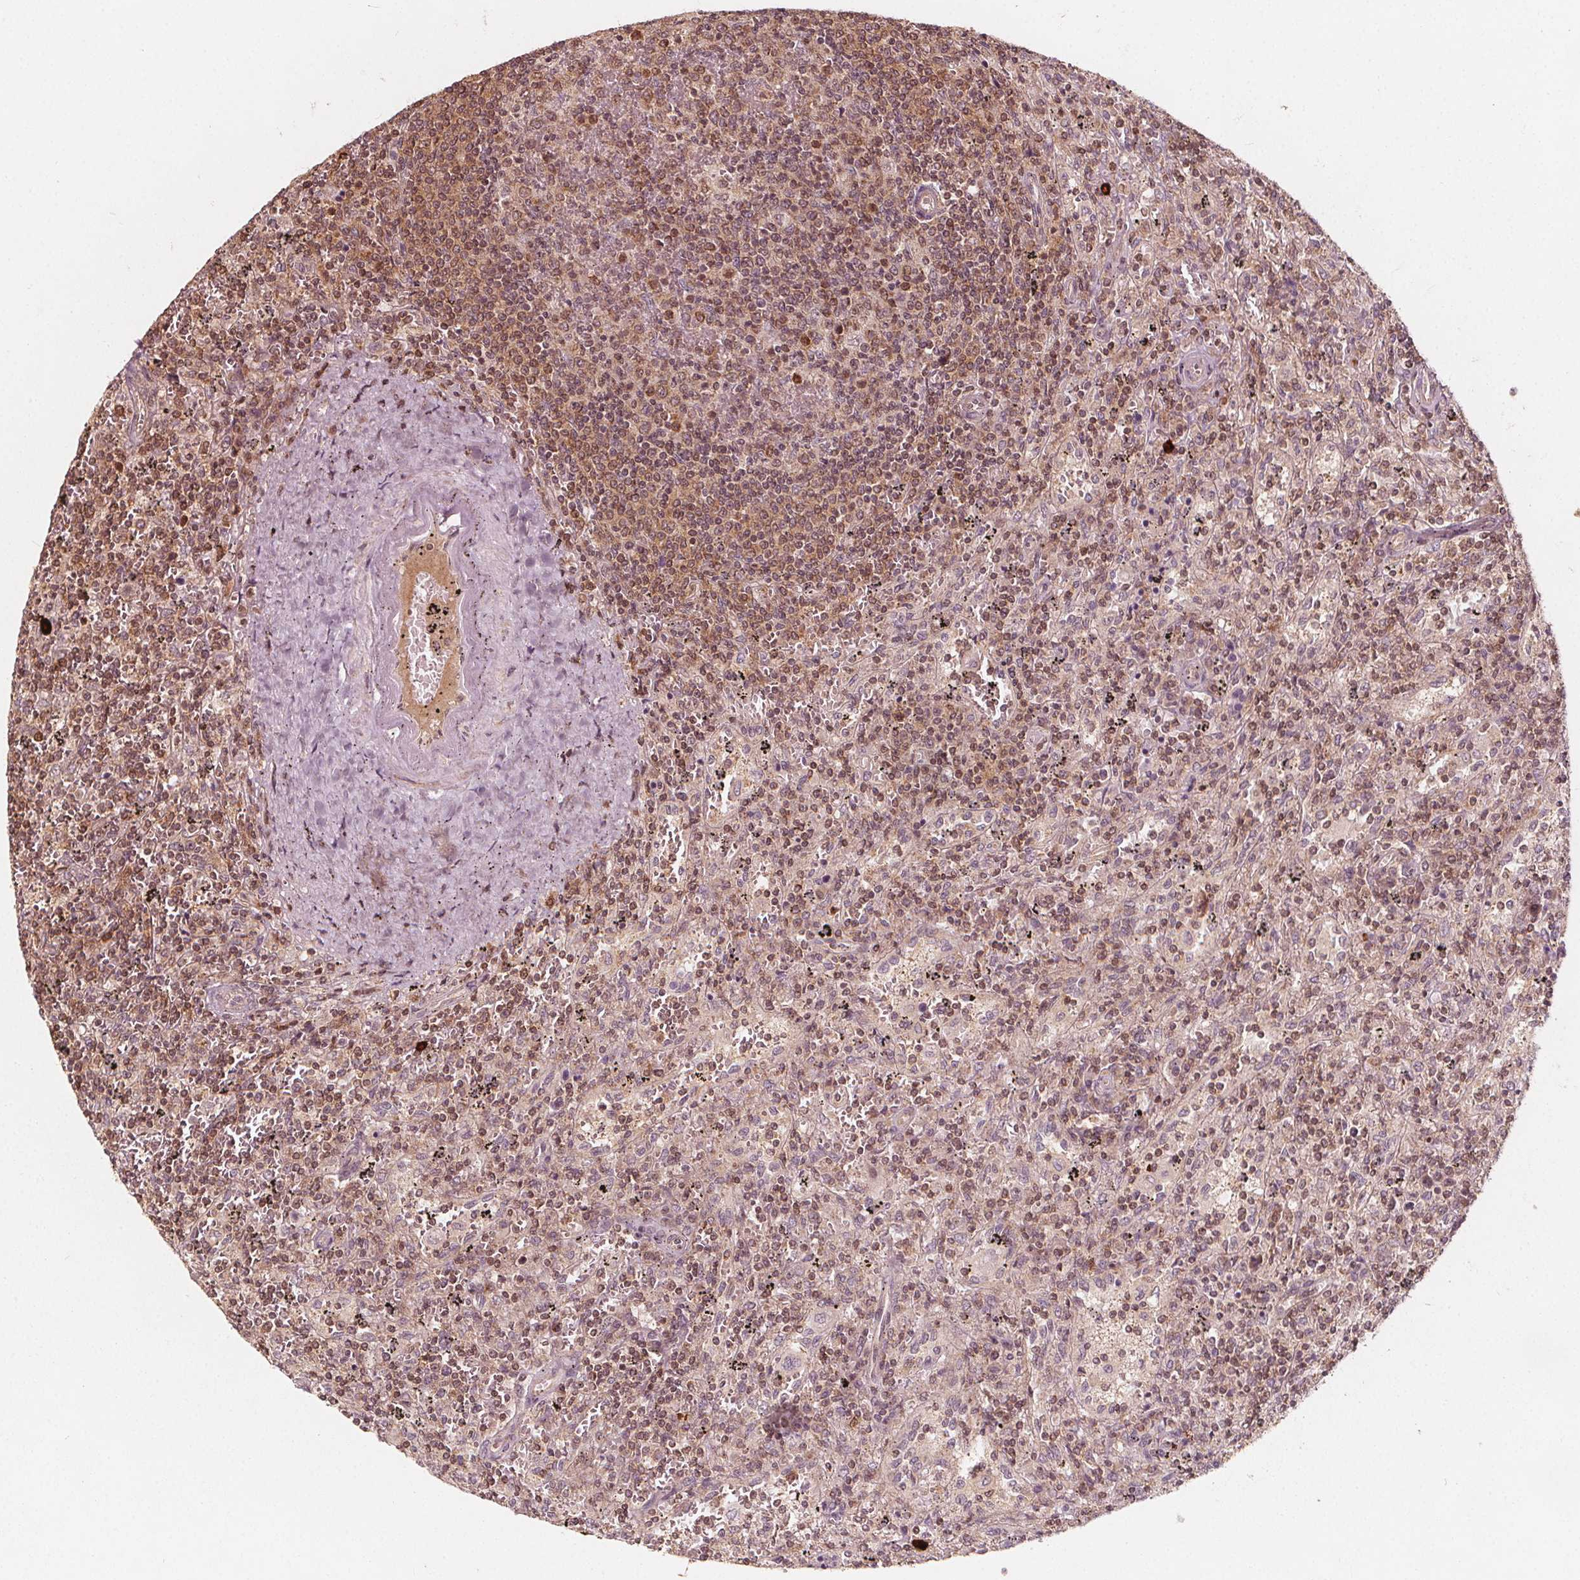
{"staining": {"intensity": "moderate", "quantity": "25%-75%", "location": "cytoplasmic/membranous"}, "tissue": "lymphoma", "cell_type": "Tumor cells", "image_type": "cancer", "snomed": [{"axis": "morphology", "description": "Malignant lymphoma, non-Hodgkin's type, Low grade"}, {"axis": "topography", "description": "Spleen"}], "caption": "Protein staining reveals moderate cytoplasmic/membranous staining in about 25%-75% of tumor cells in lymphoma.", "gene": "AIP", "patient": {"sex": "male", "age": 62}}